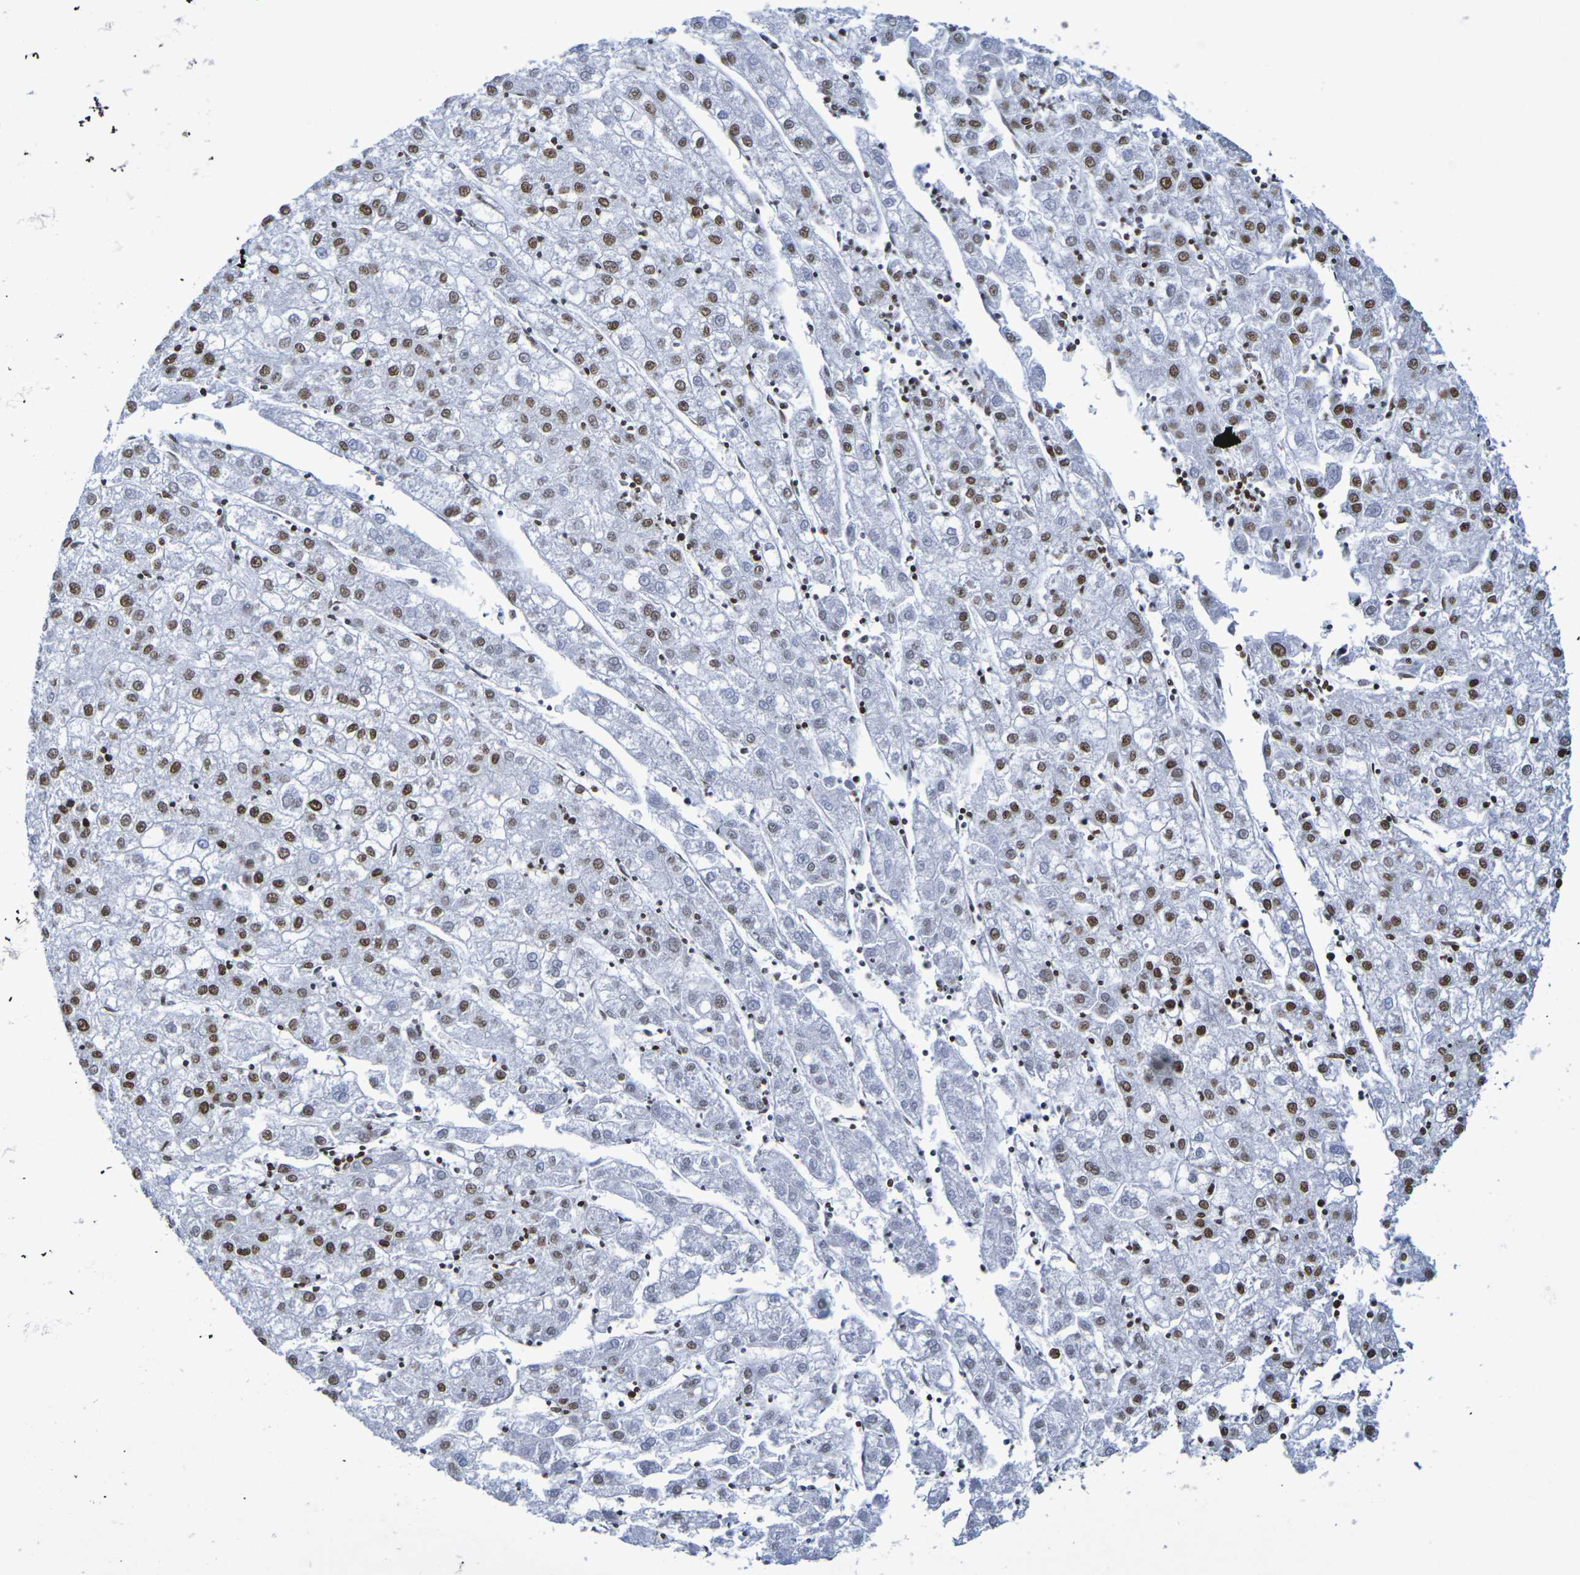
{"staining": {"intensity": "moderate", "quantity": ">75%", "location": "nuclear"}, "tissue": "liver cancer", "cell_type": "Tumor cells", "image_type": "cancer", "snomed": [{"axis": "morphology", "description": "Carcinoma, Hepatocellular, NOS"}, {"axis": "topography", "description": "Liver"}], "caption": "Liver cancer (hepatocellular carcinoma) was stained to show a protein in brown. There is medium levels of moderate nuclear positivity in approximately >75% of tumor cells.", "gene": "H1-5", "patient": {"sex": "male", "age": 72}}